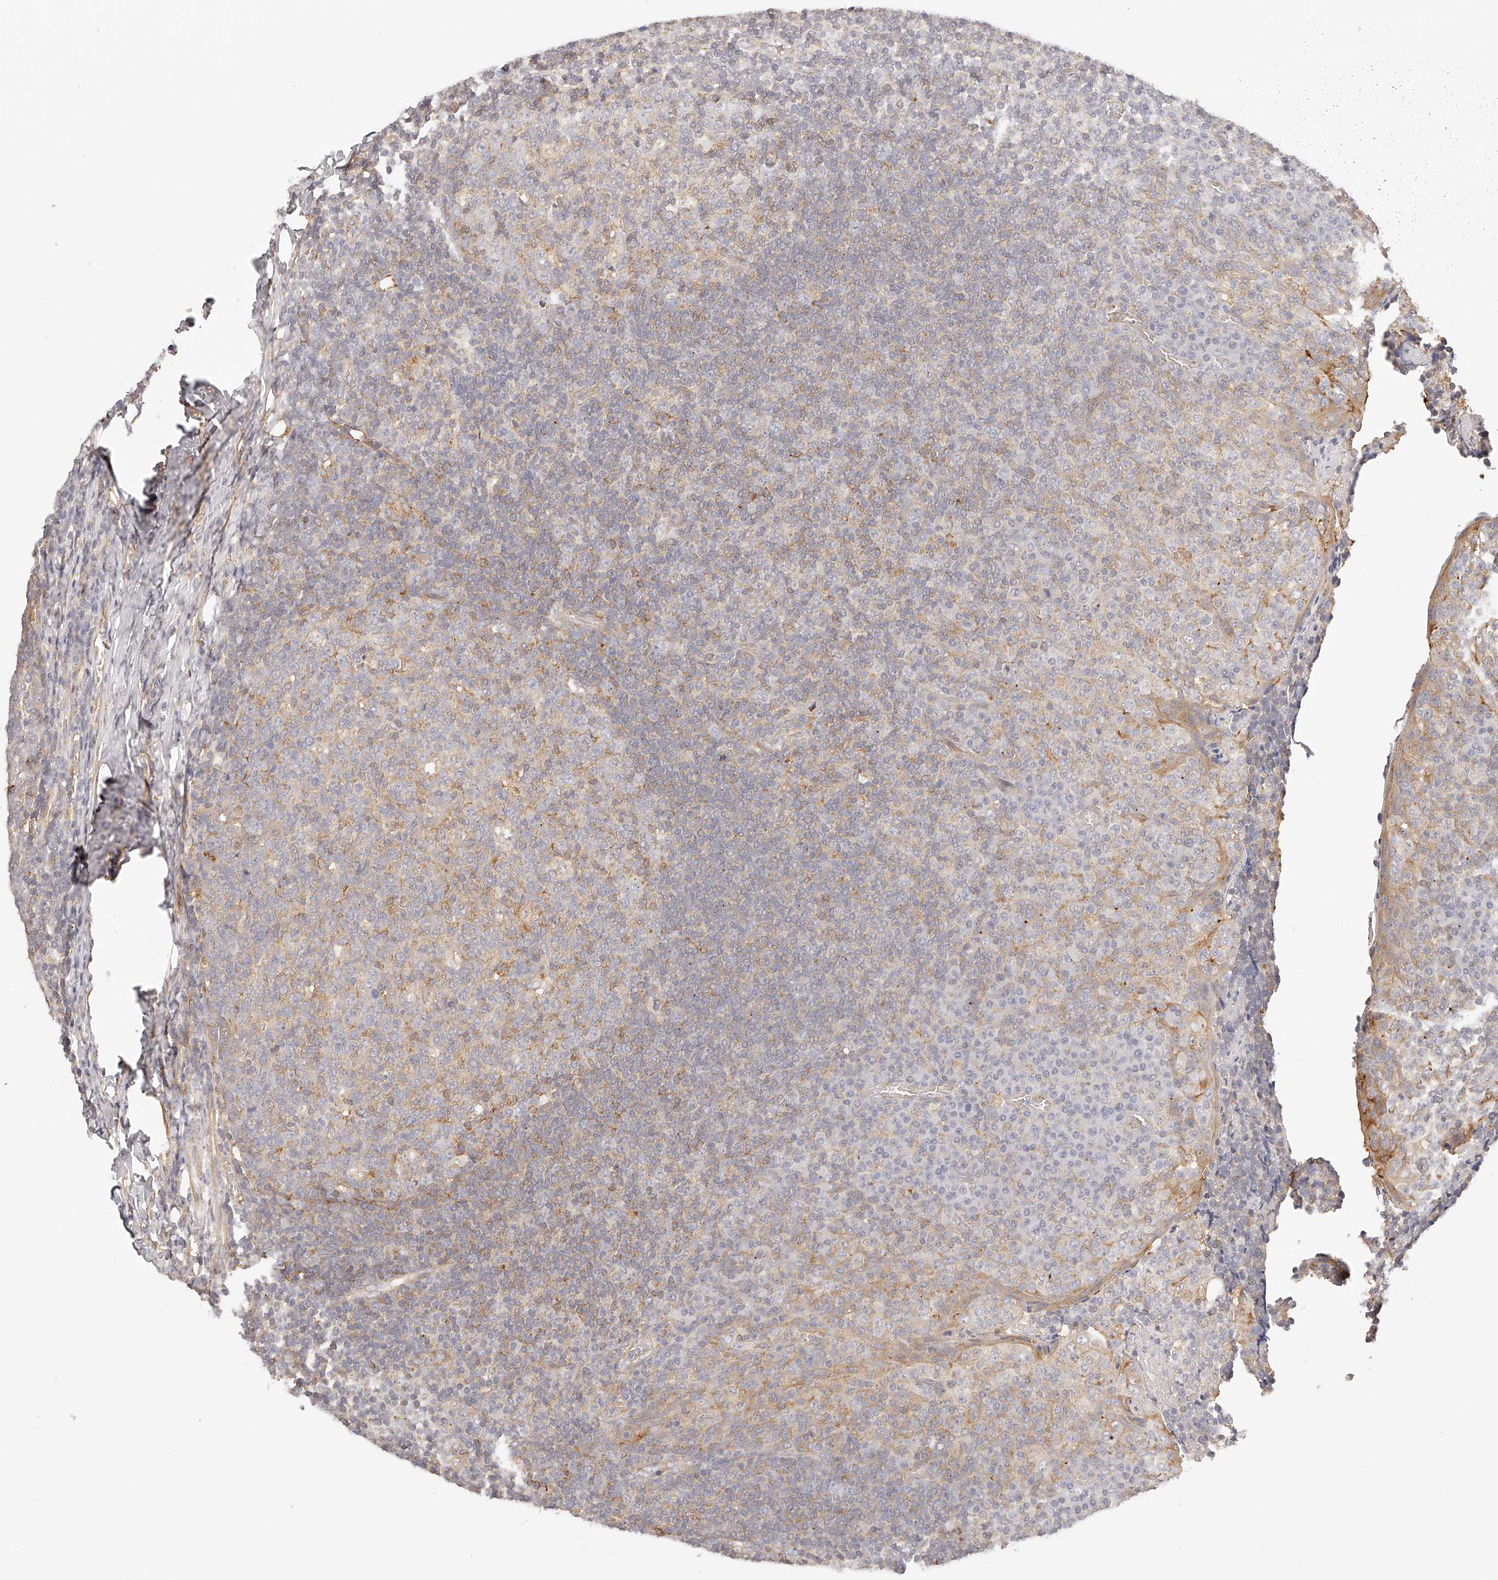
{"staining": {"intensity": "weak", "quantity": "<25%", "location": "cytoplasmic/membranous"}, "tissue": "tonsil", "cell_type": "Germinal center cells", "image_type": "normal", "snomed": [{"axis": "morphology", "description": "Normal tissue, NOS"}, {"axis": "topography", "description": "Tonsil"}], "caption": "The immunohistochemistry micrograph has no significant positivity in germinal center cells of tonsil.", "gene": "SYNC", "patient": {"sex": "female", "age": 19}}